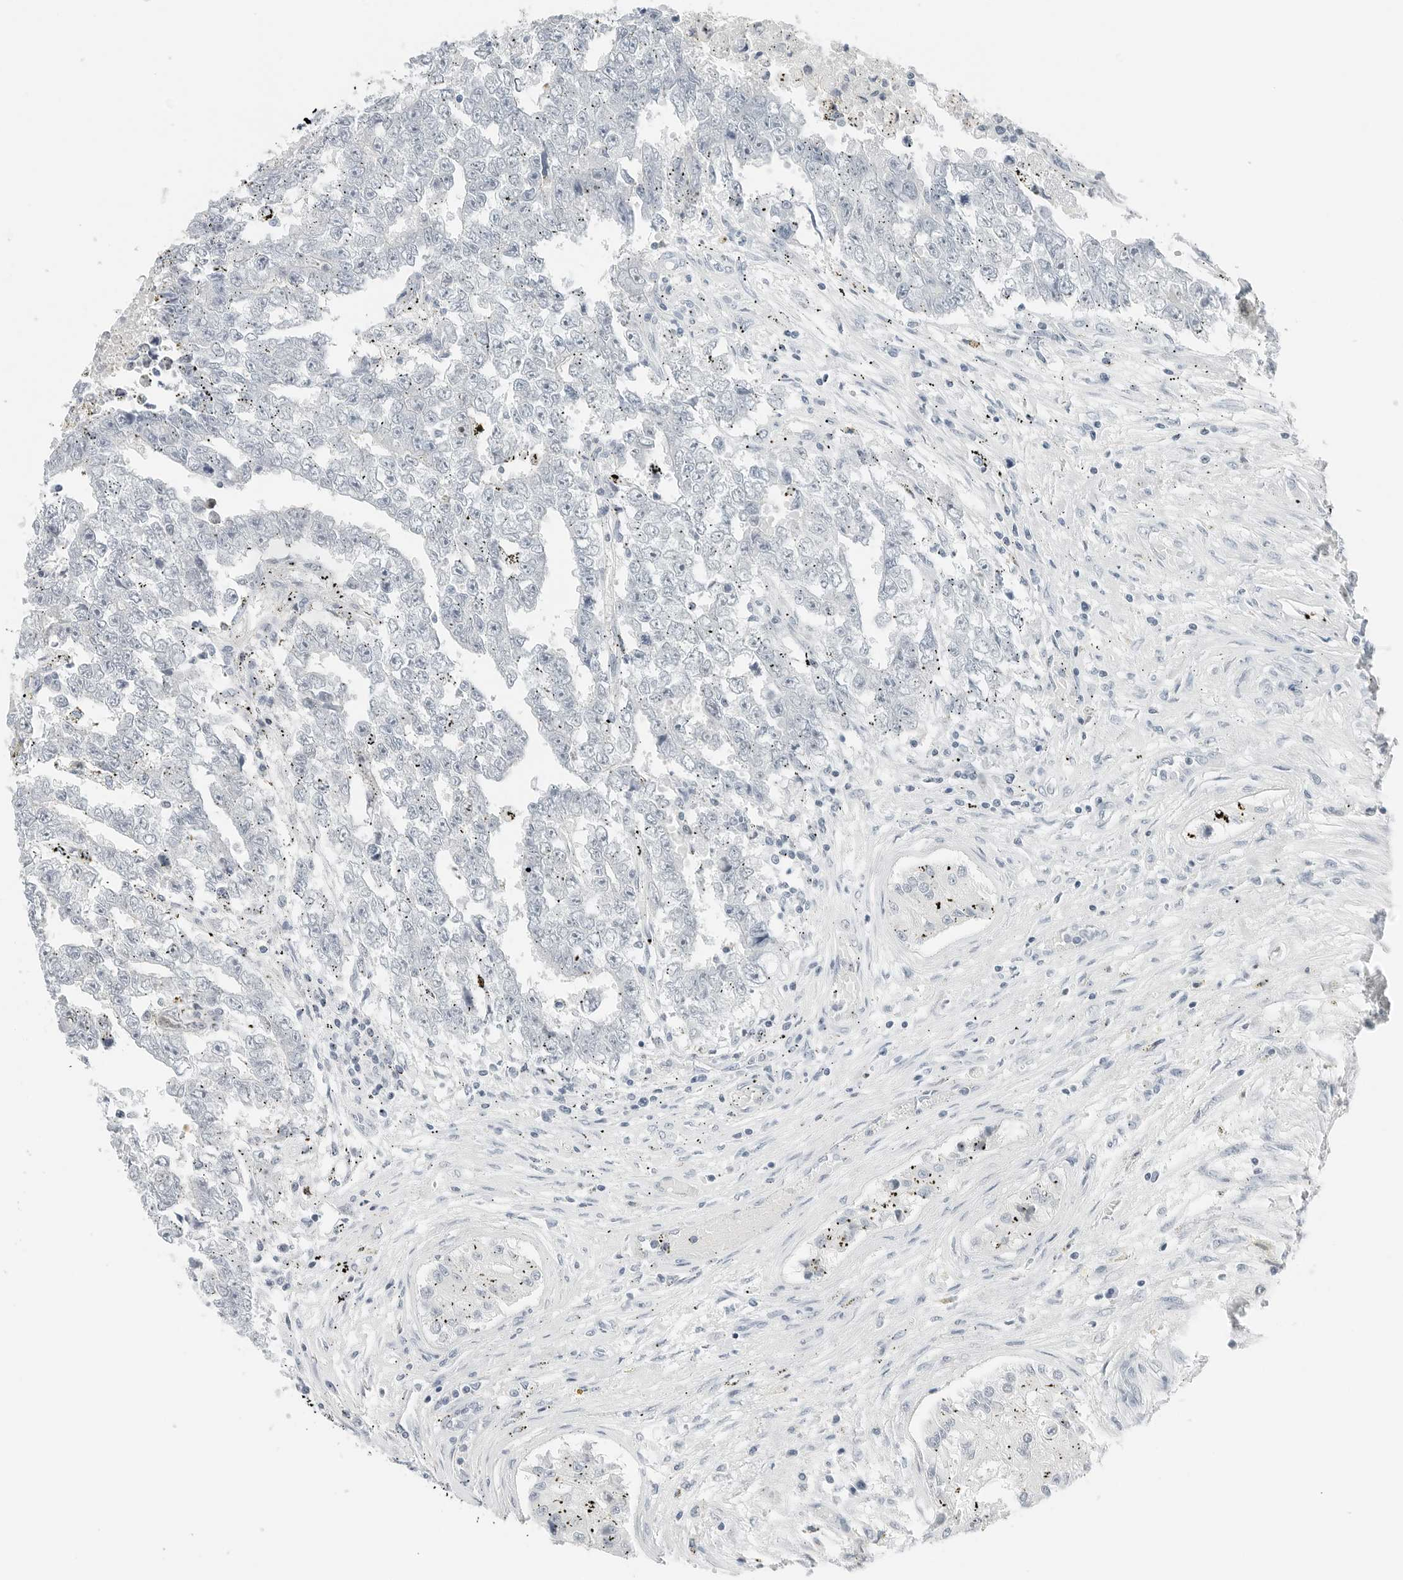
{"staining": {"intensity": "negative", "quantity": "none", "location": "none"}, "tissue": "testis cancer", "cell_type": "Tumor cells", "image_type": "cancer", "snomed": [{"axis": "morphology", "description": "Carcinoma, Embryonal, NOS"}, {"axis": "topography", "description": "Testis"}], "caption": "Testis cancer stained for a protein using IHC demonstrates no staining tumor cells.", "gene": "NTMT2", "patient": {"sex": "male", "age": 25}}